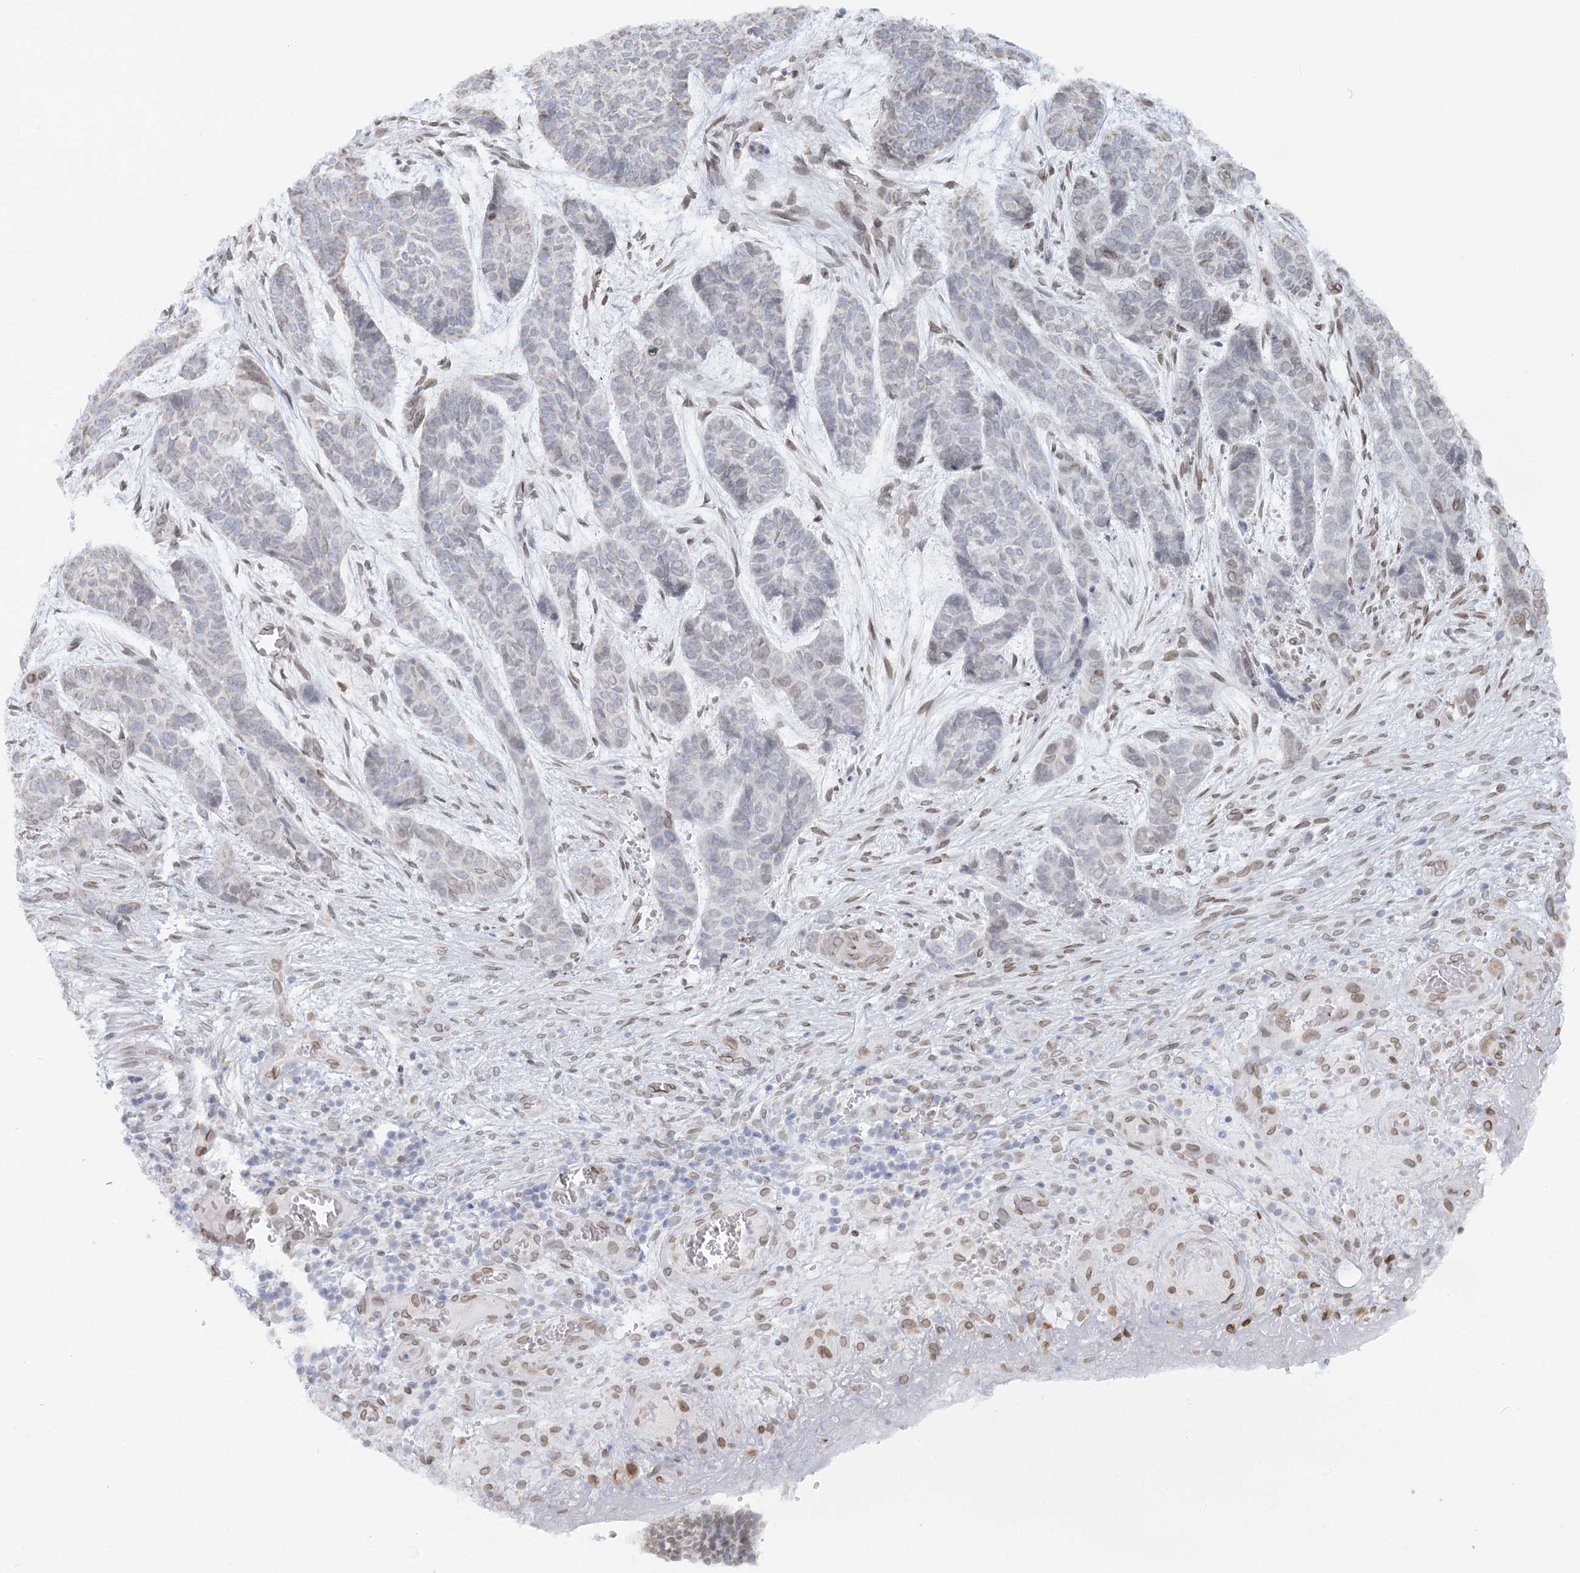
{"staining": {"intensity": "negative", "quantity": "none", "location": "none"}, "tissue": "skin cancer", "cell_type": "Tumor cells", "image_type": "cancer", "snomed": [{"axis": "morphology", "description": "Basal cell carcinoma"}, {"axis": "topography", "description": "Skin"}], "caption": "This is a image of immunohistochemistry (IHC) staining of skin cancer (basal cell carcinoma), which shows no staining in tumor cells.", "gene": "VWA5A", "patient": {"sex": "female", "age": 64}}